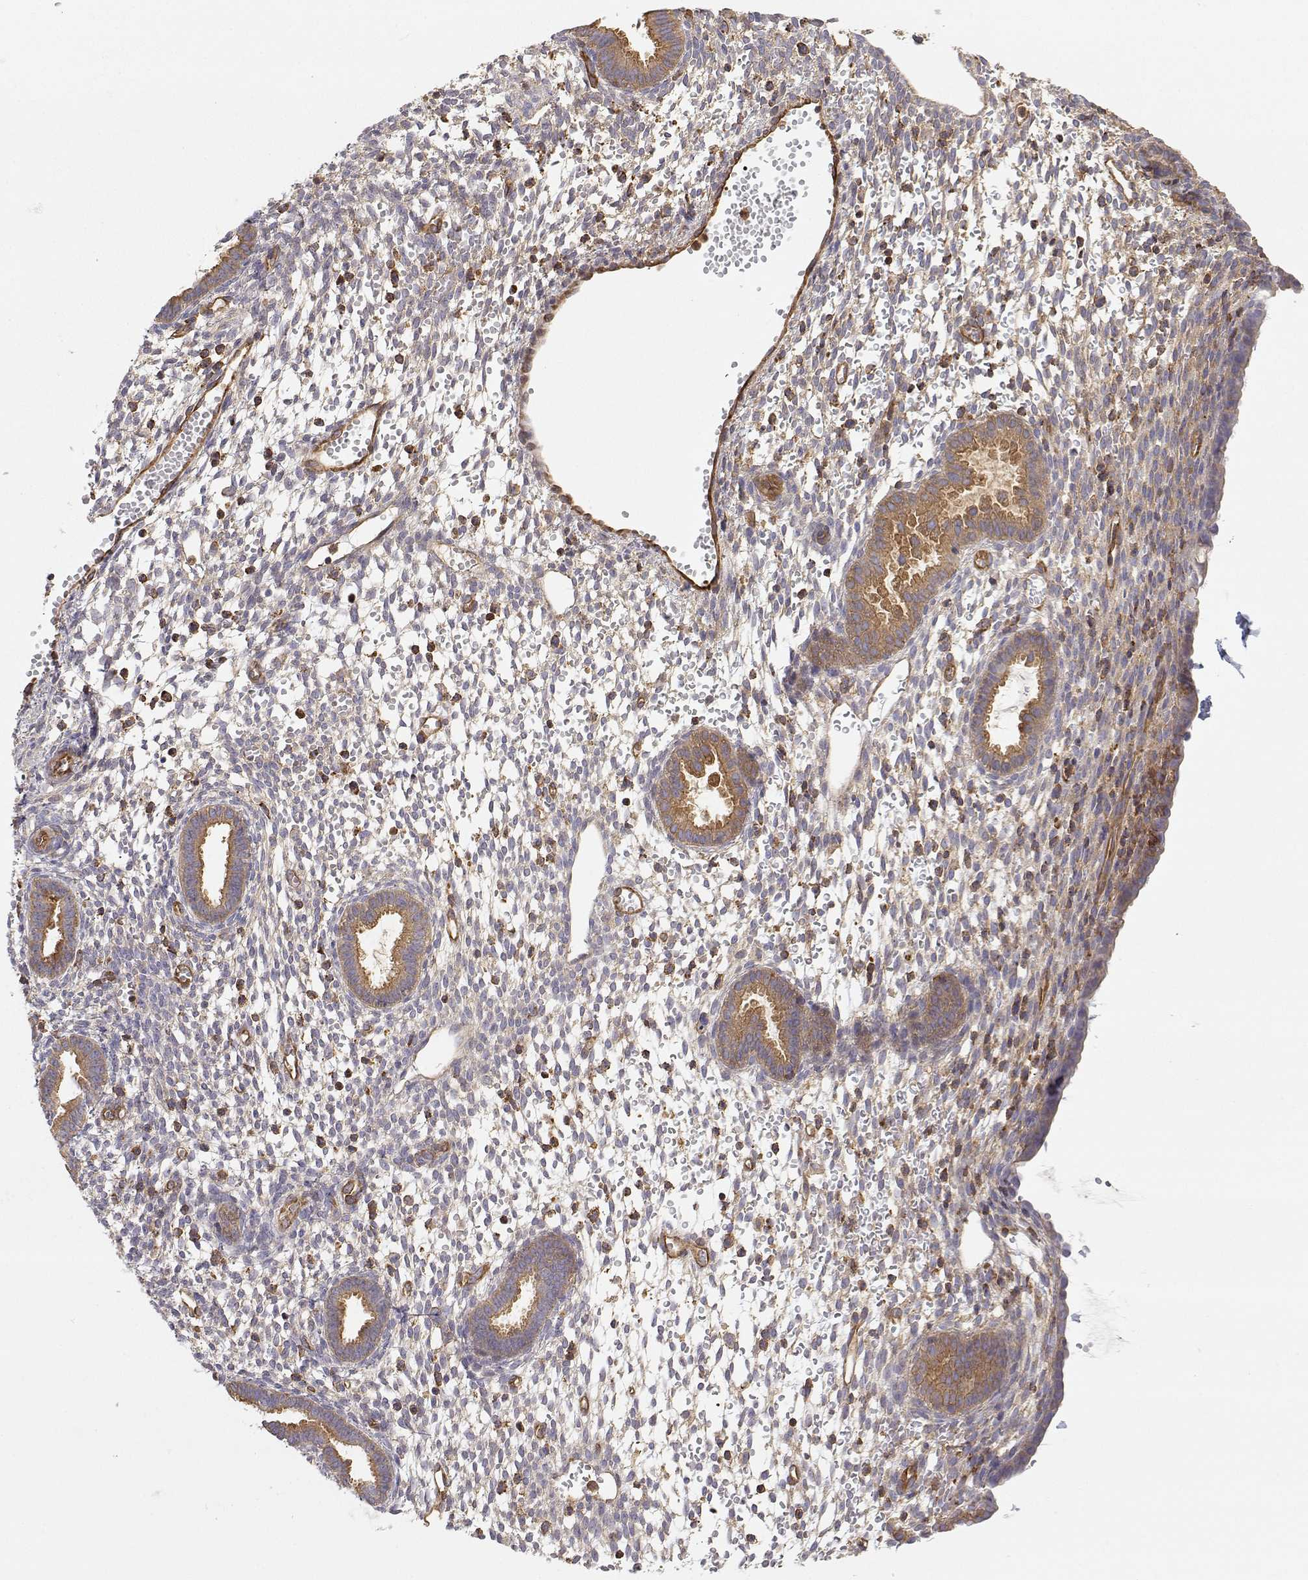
{"staining": {"intensity": "weak", "quantity": "<25%", "location": "cytoplasmic/membranous"}, "tissue": "endometrium", "cell_type": "Cells in endometrial stroma", "image_type": "normal", "snomed": [{"axis": "morphology", "description": "Normal tissue, NOS"}, {"axis": "topography", "description": "Endometrium"}], "caption": "High magnification brightfield microscopy of benign endometrium stained with DAB (brown) and counterstained with hematoxylin (blue): cells in endometrial stroma show no significant positivity.", "gene": "MYH9", "patient": {"sex": "female", "age": 36}}